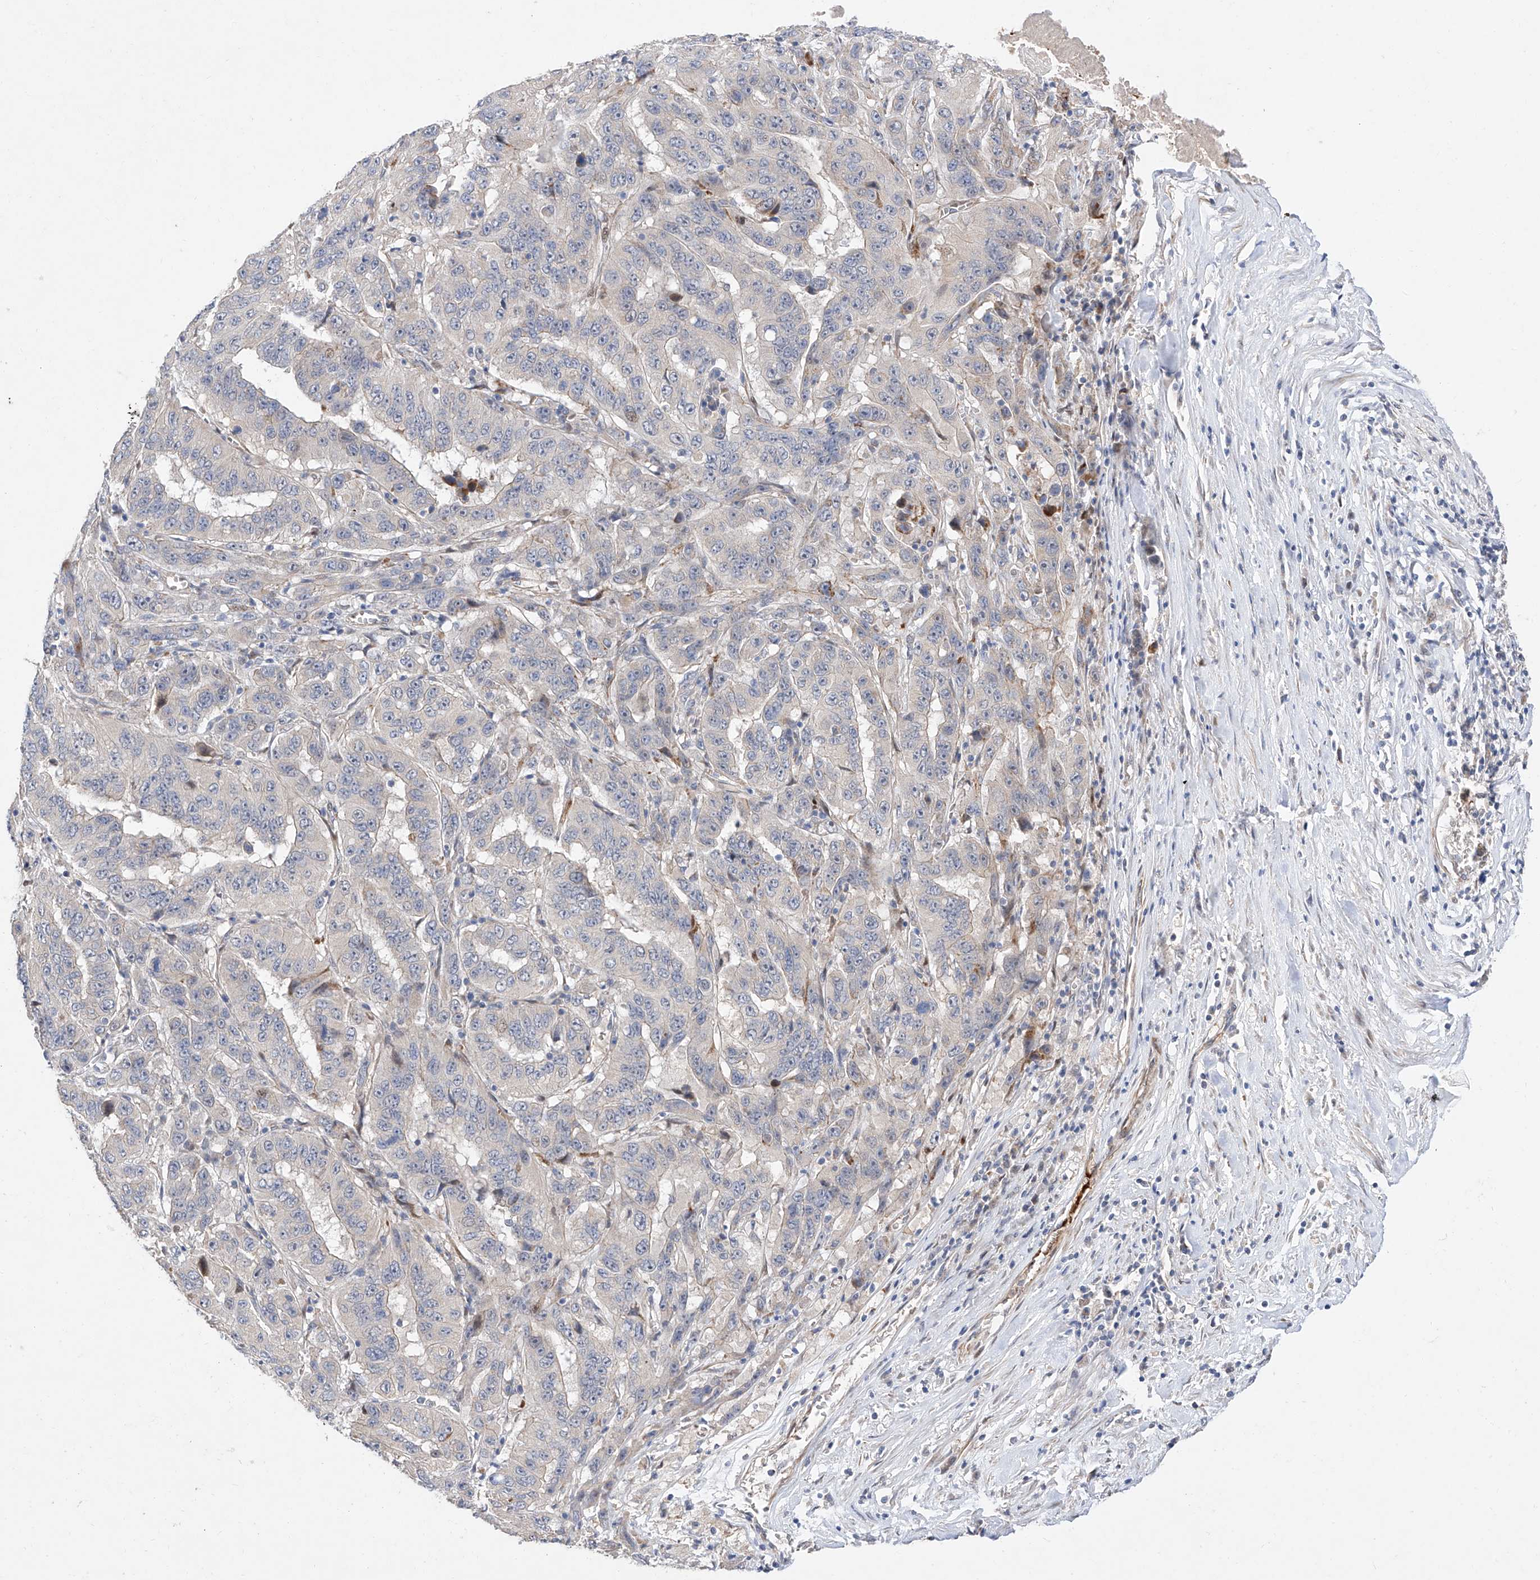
{"staining": {"intensity": "negative", "quantity": "none", "location": "none"}, "tissue": "pancreatic cancer", "cell_type": "Tumor cells", "image_type": "cancer", "snomed": [{"axis": "morphology", "description": "Adenocarcinoma, NOS"}, {"axis": "topography", "description": "Pancreas"}], "caption": "Protein analysis of pancreatic adenocarcinoma reveals no significant staining in tumor cells. (Brightfield microscopy of DAB (3,3'-diaminobenzidine) IHC at high magnification).", "gene": "FUCA2", "patient": {"sex": "male", "age": 63}}